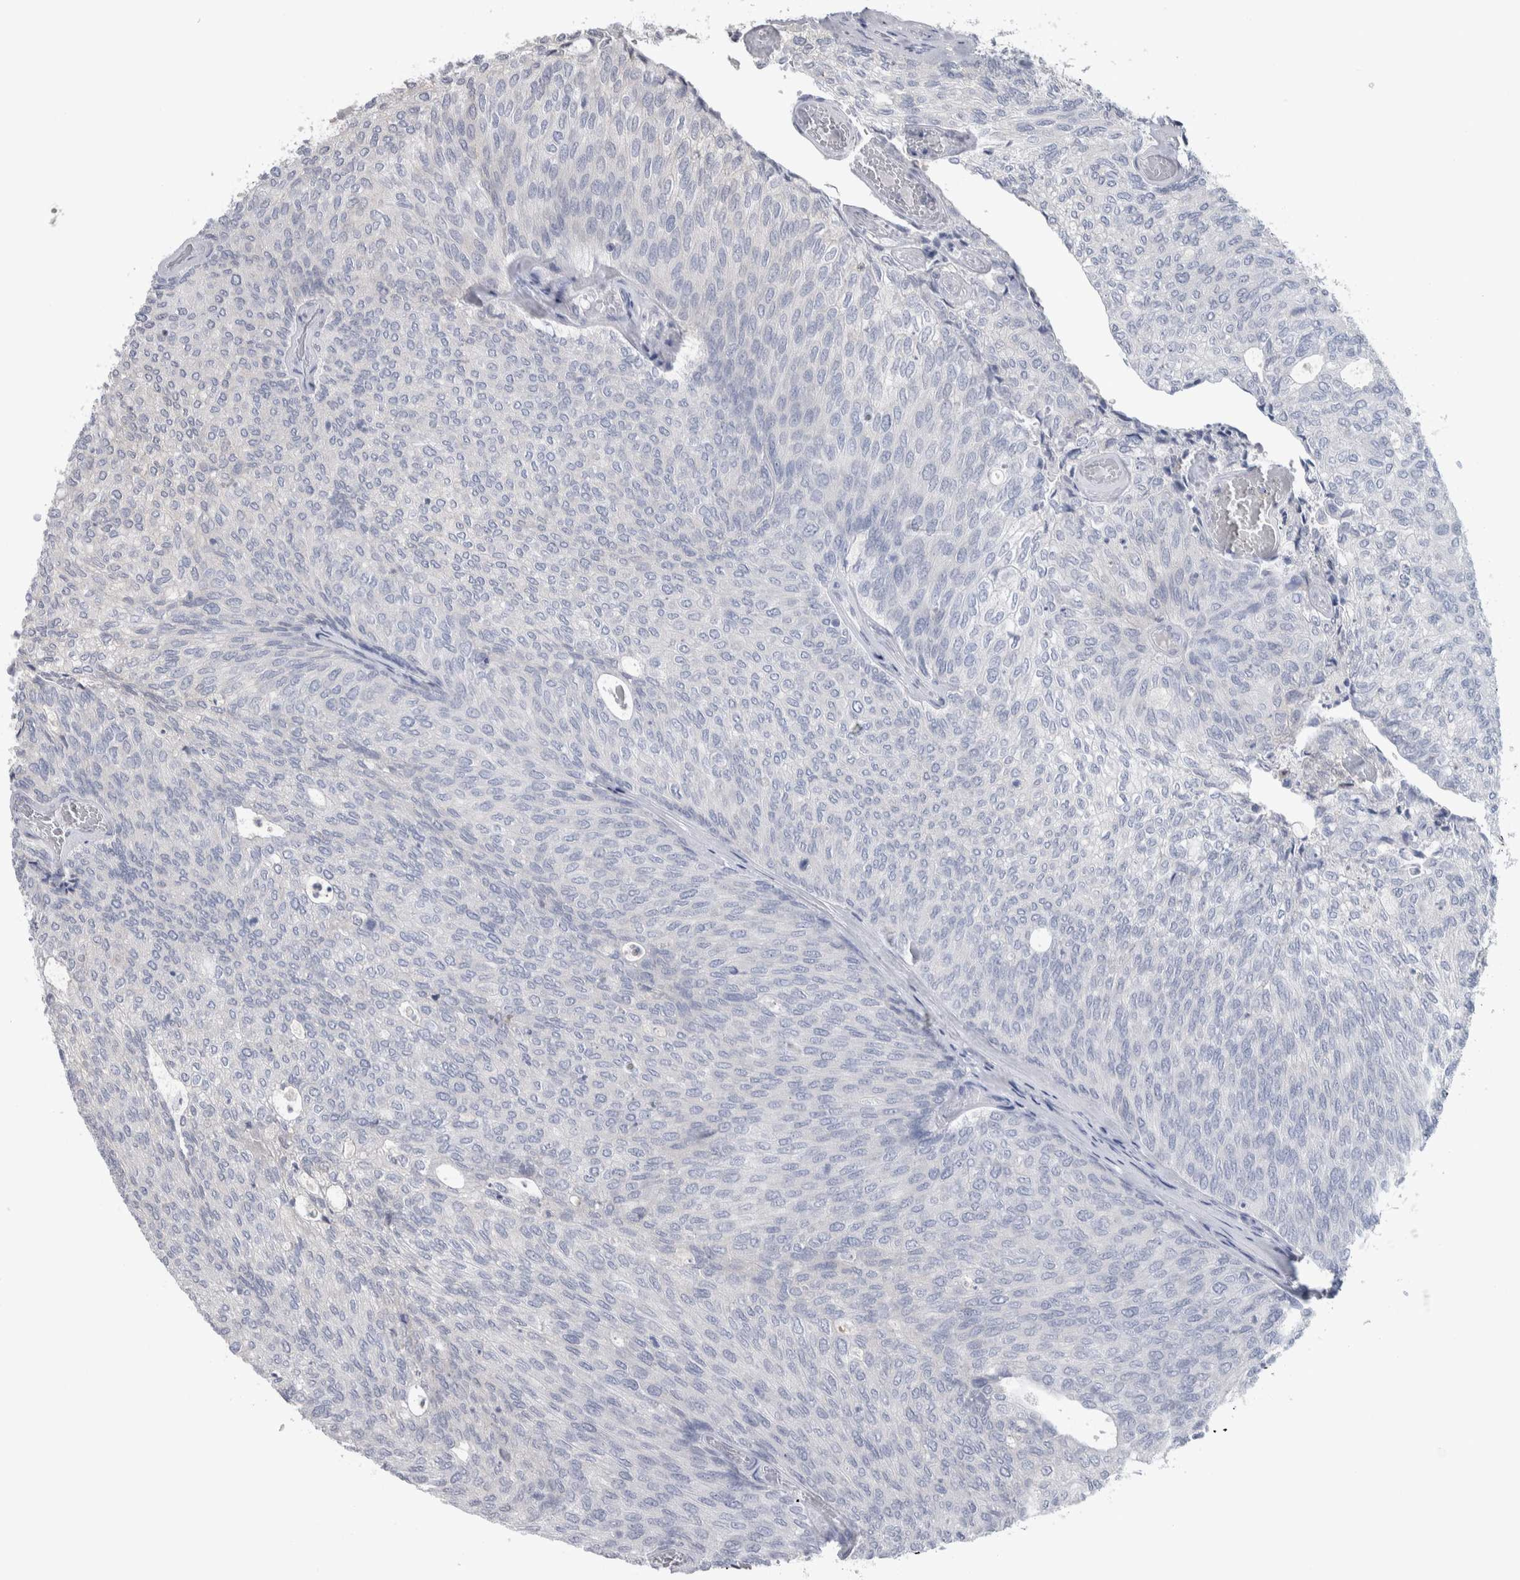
{"staining": {"intensity": "negative", "quantity": "none", "location": "none"}, "tissue": "urothelial cancer", "cell_type": "Tumor cells", "image_type": "cancer", "snomed": [{"axis": "morphology", "description": "Urothelial carcinoma, Low grade"}, {"axis": "topography", "description": "Urinary bladder"}], "caption": "Urothelial carcinoma (low-grade) was stained to show a protein in brown. There is no significant positivity in tumor cells.", "gene": "HTATIP2", "patient": {"sex": "female", "age": 79}}